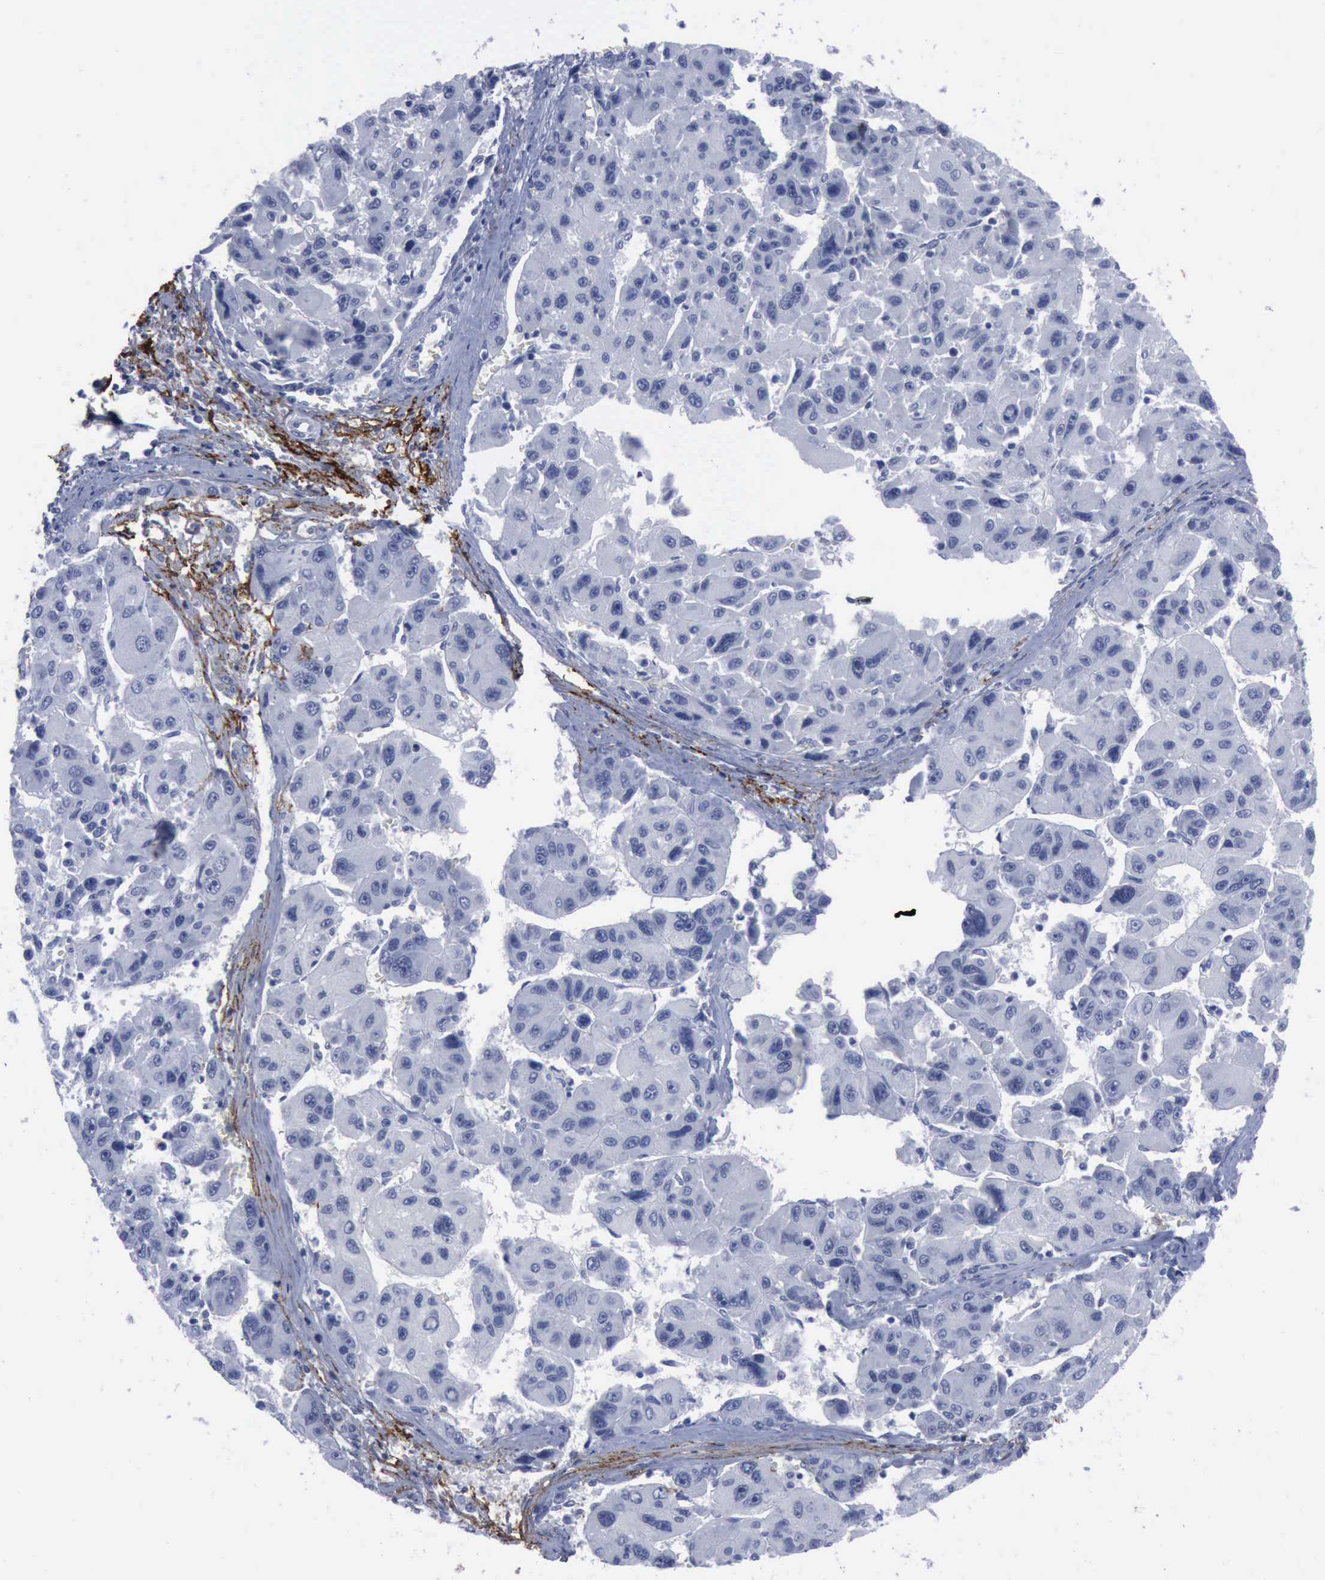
{"staining": {"intensity": "negative", "quantity": "none", "location": "none"}, "tissue": "liver cancer", "cell_type": "Tumor cells", "image_type": "cancer", "snomed": [{"axis": "morphology", "description": "Carcinoma, Hepatocellular, NOS"}, {"axis": "topography", "description": "Liver"}], "caption": "Immunohistochemistry histopathology image of neoplastic tissue: human liver cancer (hepatocellular carcinoma) stained with DAB exhibits no significant protein staining in tumor cells.", "gene": "NGFR", "patient": {"sex": "male", "age": 64}}